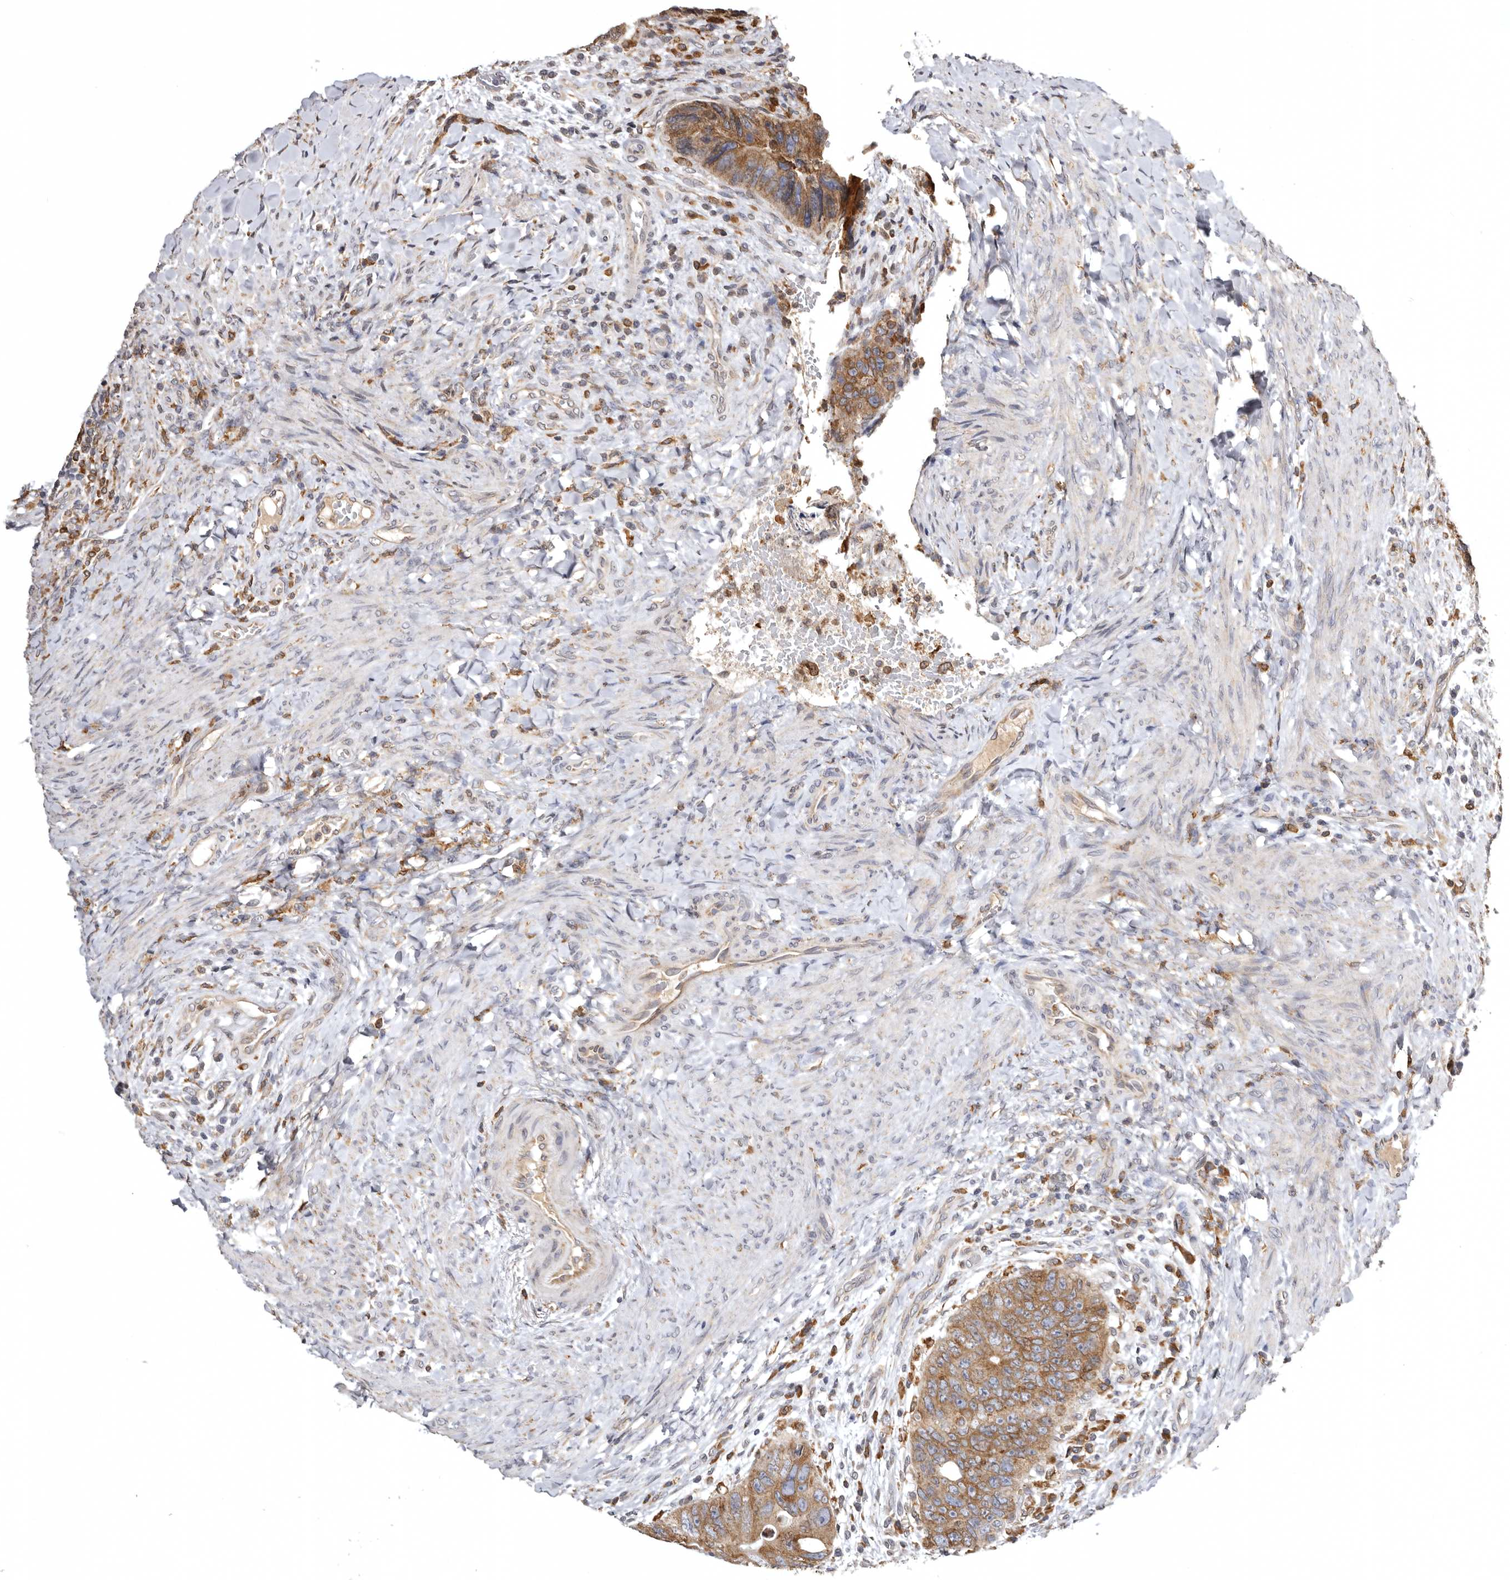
{"staining": {"intensity": "moderate", "quantity": ">75%", "location": "cytoplasmic/membranous"}, "tissue": "colorectal cancer", "cell_type": "Tumor cells", "image_type": "cancer", "snomed": [{"axis": "morphology", "description": "Adenocarcinoma, NOS"}, {"axis": "topography", "description": "Rectum"}], "caption": "Immunohistochemistry (IHC) staining of colorectal cancer, which demonstrates medium levels of moderate cytoplasmic/membranous staining in about >75% of tumor cells indicating moderate cytoplasmic/membranous protein expression. The staining was performed using DAB (3,3'-diaminobenzidine) (brown) for protein detection and nuclei were counterstained in hematoxylin (blue).", "gene": "INKA2", "patient": {"sex": "male", "age": 59}}